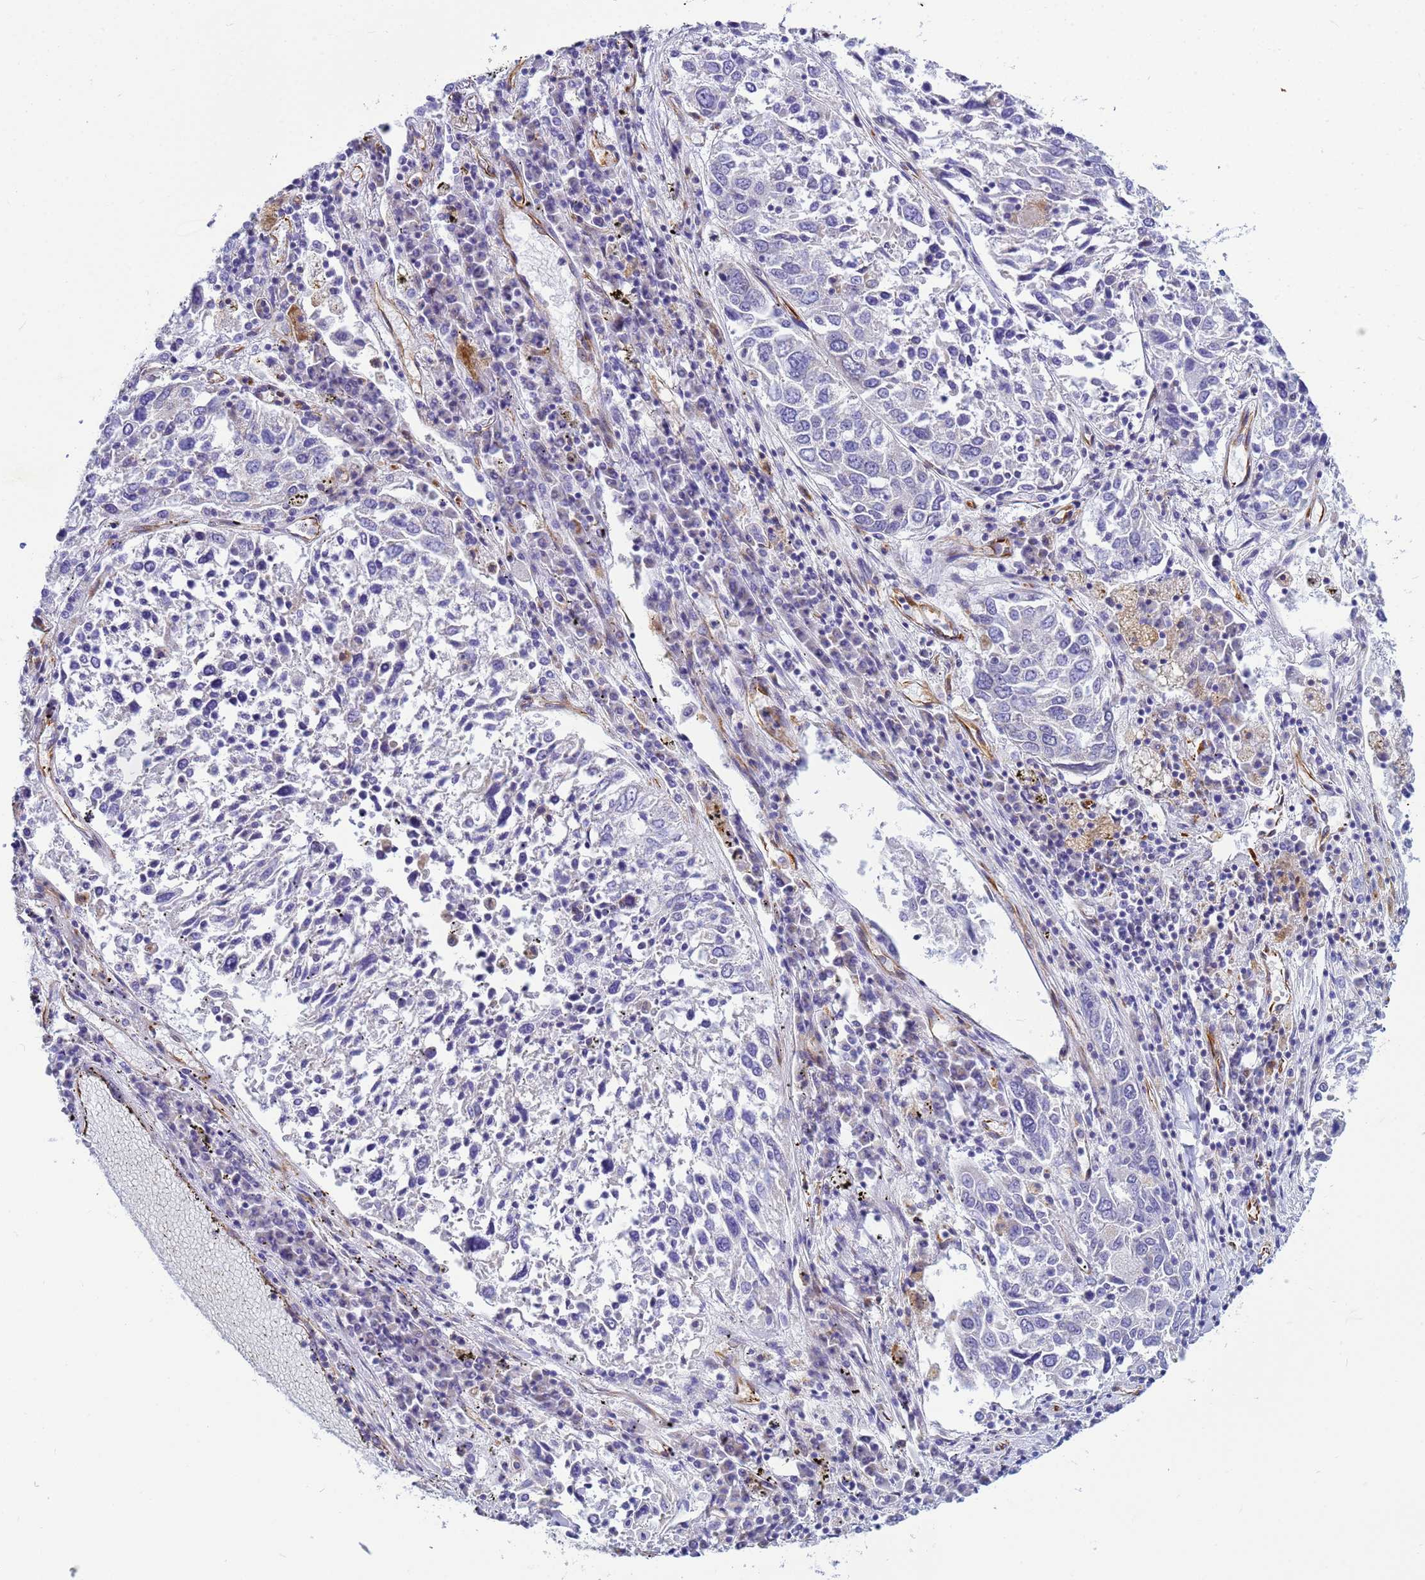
{"staining": {"intensity": "negative", "quantity": "none", "location": "none"}, "tissue": "lung cancer", "cell_type": "Tumor cells", "image_type": "cancer", "snomed": [{"axis": "morphology", "description": "Squamous cell carcinoma, NOS"}, {"axis": "topography", "description": "Lung"}], "caption": "Immunohistochemistry (IHC) micrograph of human lung squamous cell carcinoma stained for a protein (brown), which displays no positivity in tumor cells. (IHC, brightfield microscopy, high magnification).", "gene": "UBXN2B", "patient": {"sex": "male", "age": 65}}